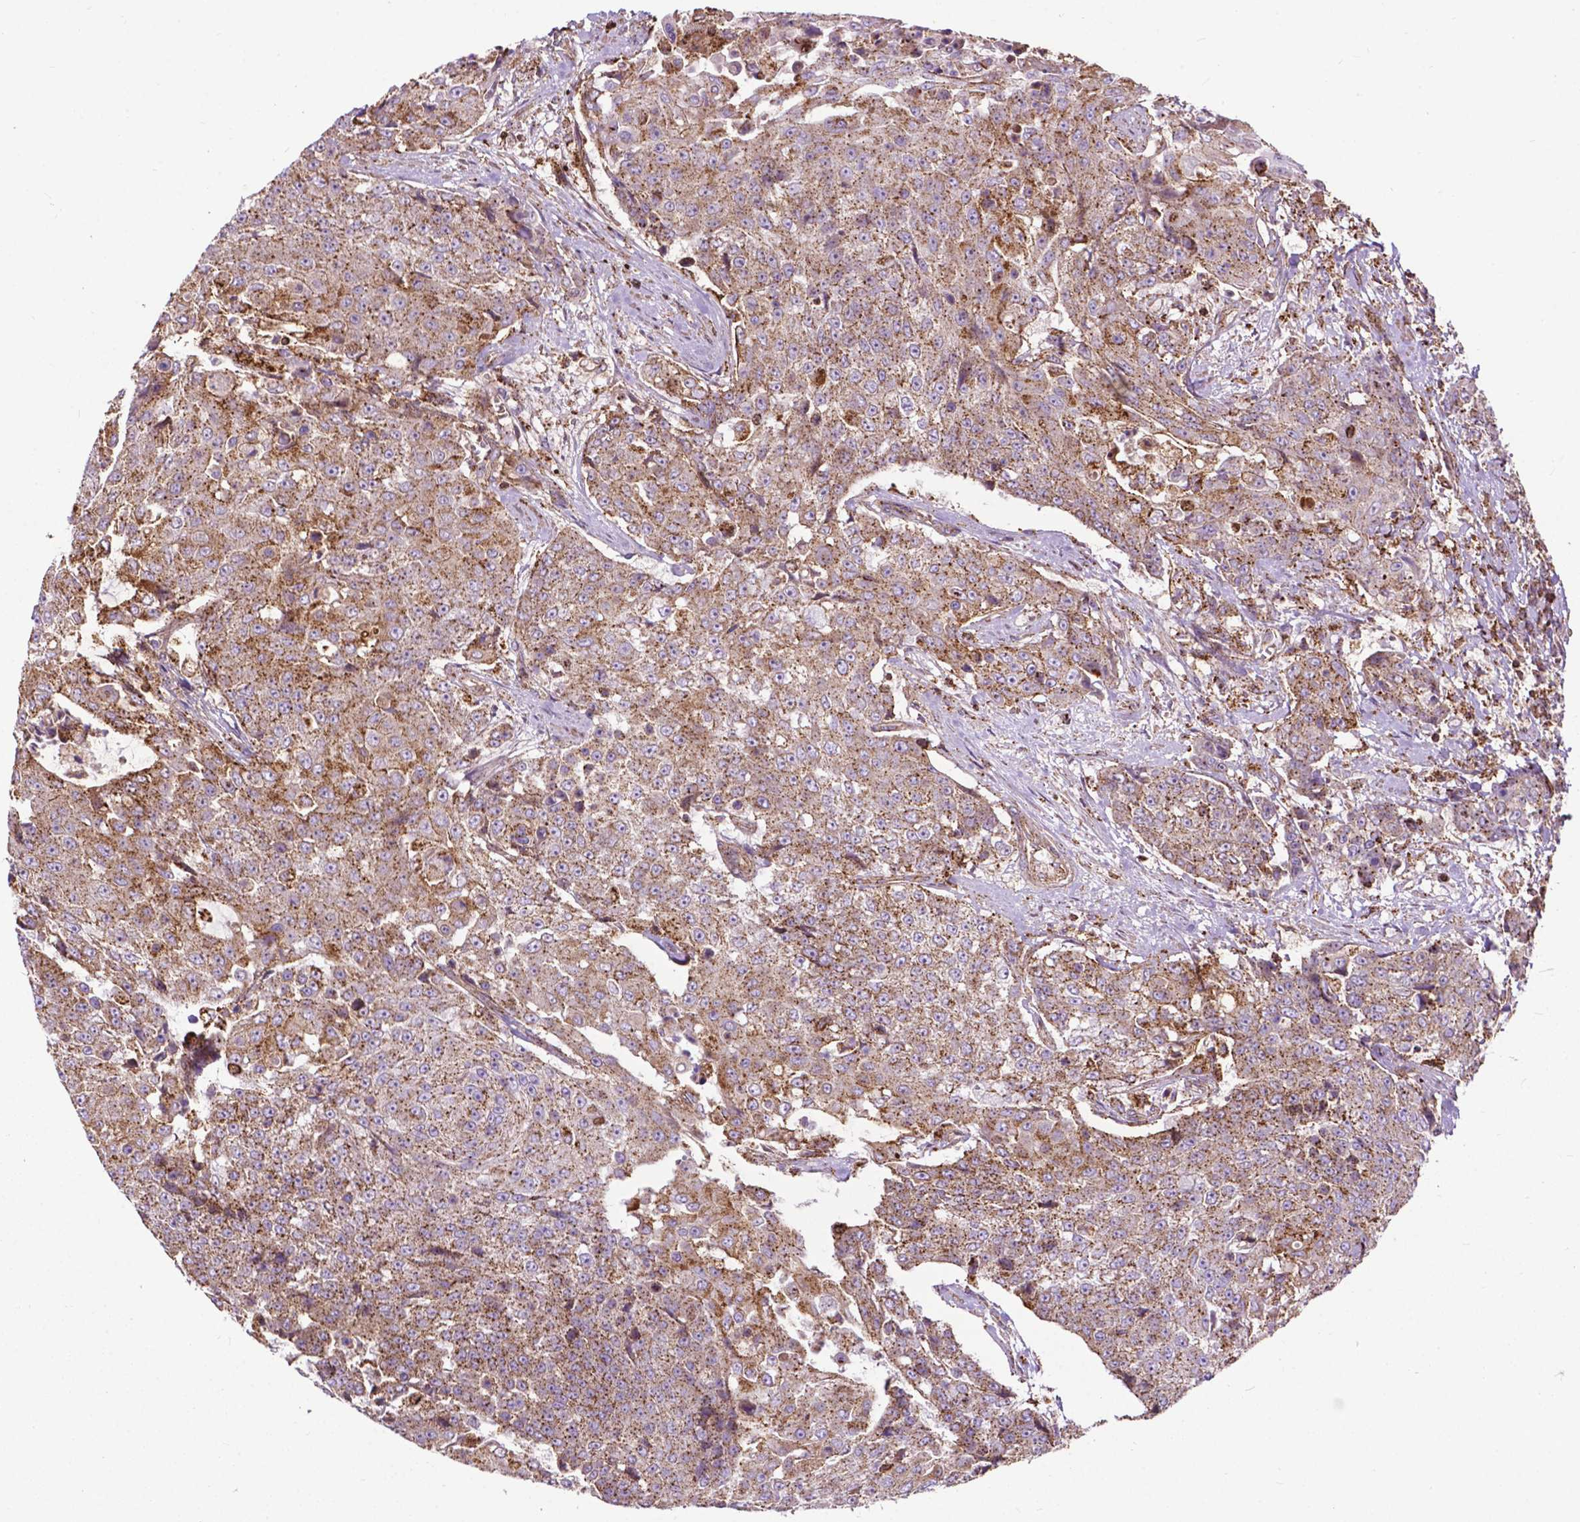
{"staining": {"intensity": "moderate", "quantity": ">75%", "location": "cytoplasmic/membranous"}, "tissue": "urothelial cancer", "cell_type": "Tumor cells", "image_type": "cancer", "snomed": [{"axis": "morphology", "description": "Urothelial carcinoma, High grade"}, {"axis": "topography", "description": "Urinary bladder"}], "caption": "Brown immunohistochemical staining in urothelial cancer displays moderate cytoplasmic/membranous staining in approximately >75% of tumor cells.", "gene": "CHMP4A", "patient": {"sex": "female", "age": 63}}